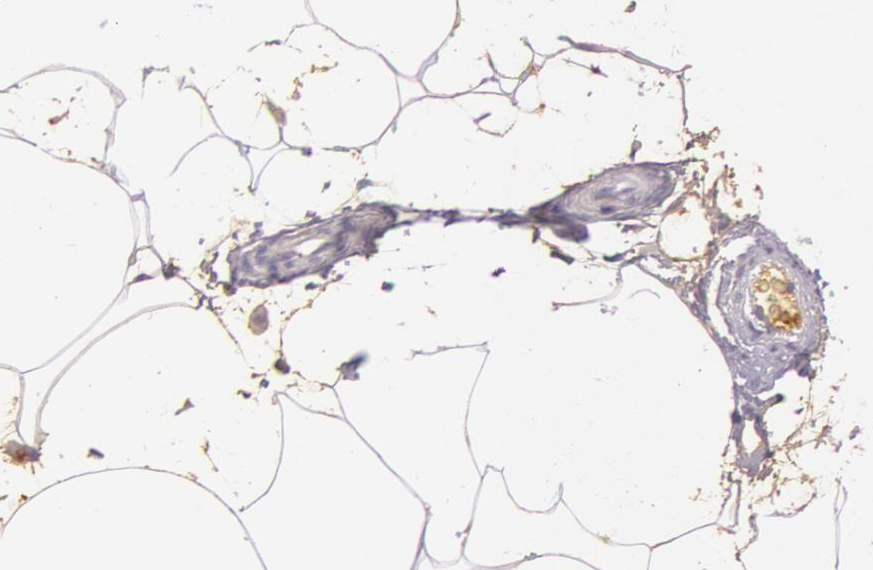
{"staining": {"intensity": "moderate", "quantity": ">75%", "location": "cytoplasmic/membranous"}, "tissue": "adipose tissue", "cell_type": "Adipocytes", "image_type": "normal", "snomed": [{"axis": "morphology", "description": "Normal tissue, NOS"}, {"axis": "morphology", "description": "Duct carcinoma"}, {"axis": "topography", "description": "Breast"}, {"axis": "topography", "description": "Adipose tissue"}], "caption": "Adipocytes reveal medium levels of moderate cytoplasmic/membranous staining in approximately >75% of cells in normal human adipose tissue. (Stains: DAB (3,3'-diaminobenzidine) in brown, nuclei in blue, Microscopy: brightfield microscopy at high magnification).", "gene": "C4BPA", "patient": {"sex": "female", "age": 37}}